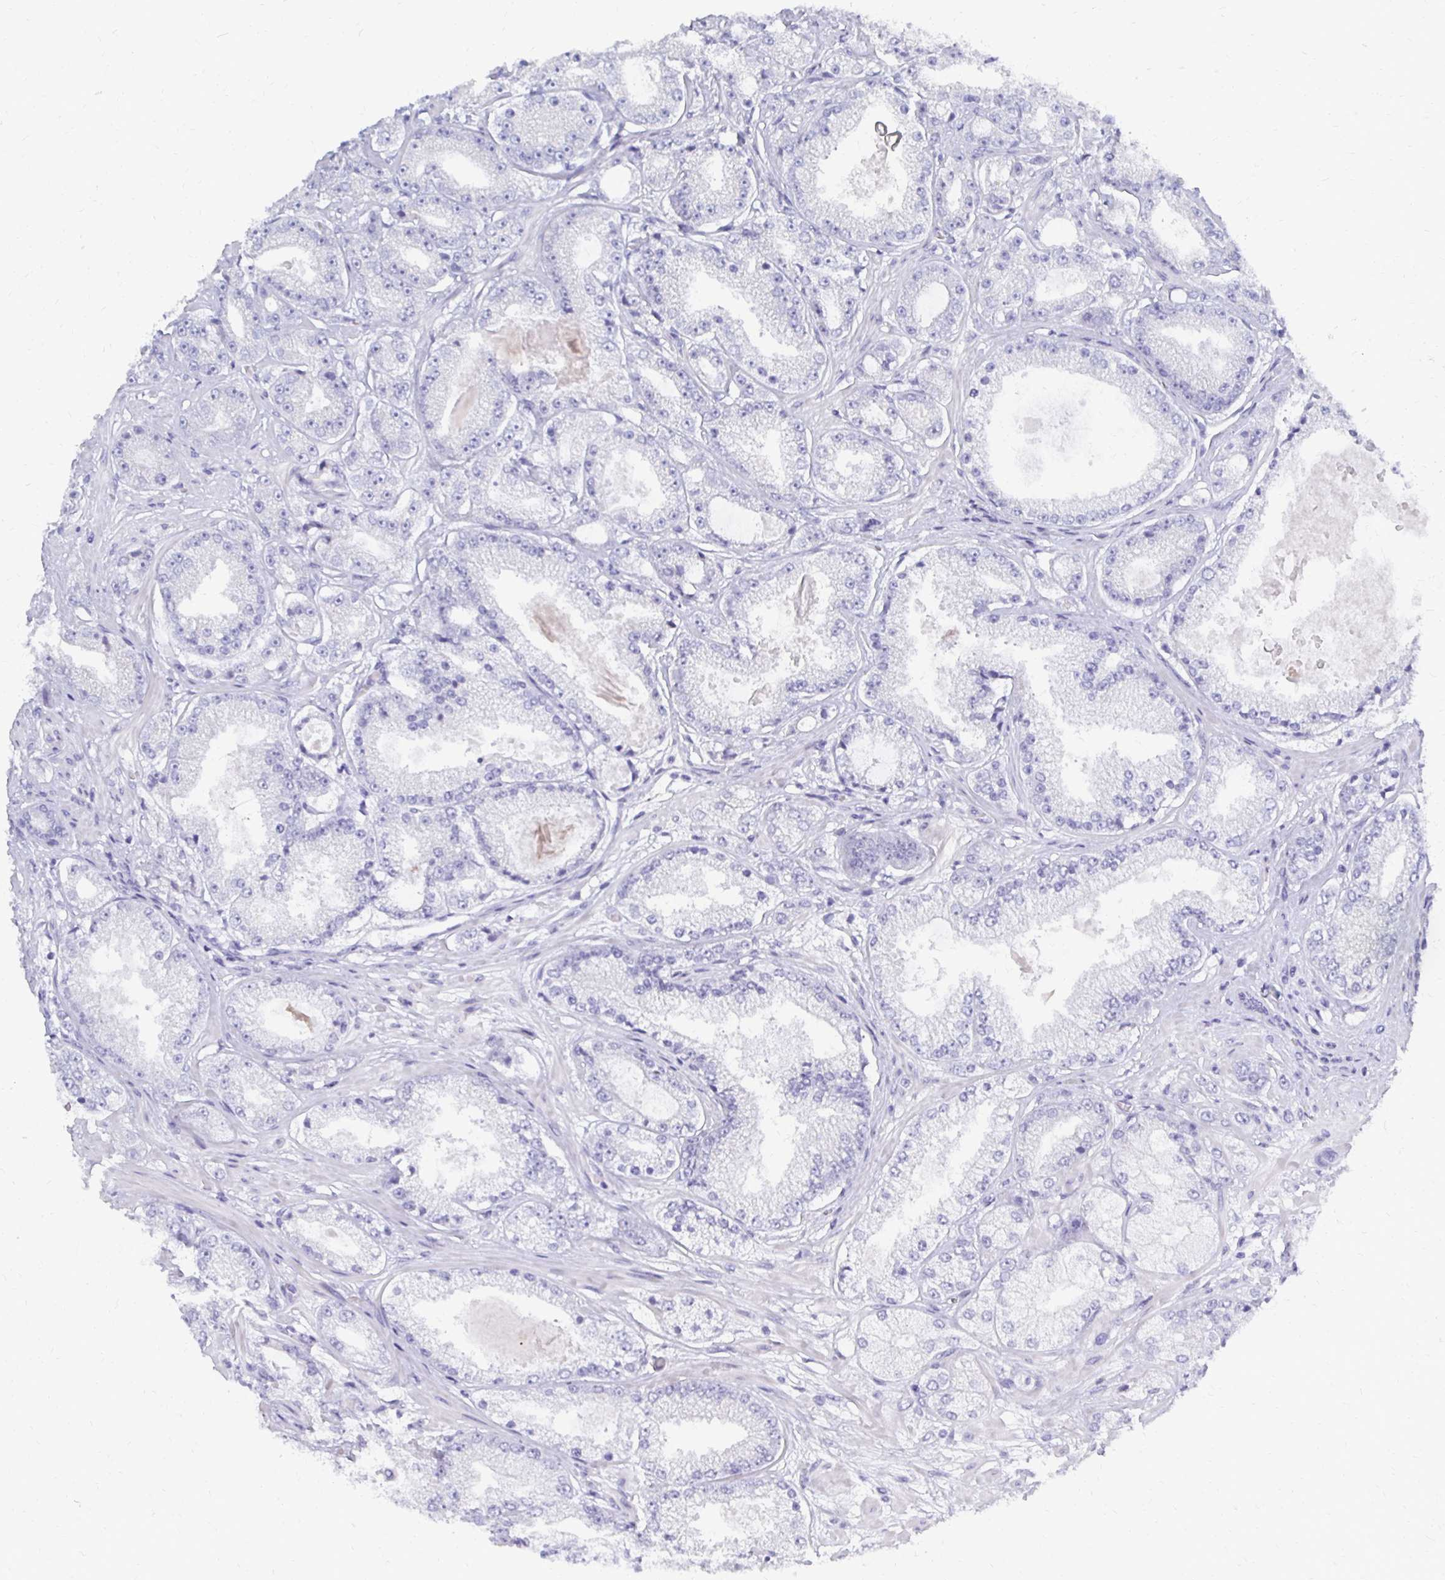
{"staining": {"intensity": "negative", "quantity": "none", "location": "none"}, "tissue": "prostate cancer", "cell_type": "Tumor cells", "image_type": "cancer", "snomed": [{"axis": "morphology", "description": "Normal tissue, NOS"}, {"axis": "morphology", "description": "Adenocarcinoma, High grade"}, {"axis": "topography", "description": "Prostate"}, {"axis": "topography", "description": "Peripheral nerve tissue"}], "caption": "The micrograph demonstrates no significant staining in tumor cells of high-grade adenocarcinoma (prostate).", "gene": "SYCP3", "patient": {"sex": "male", "age": 68}}